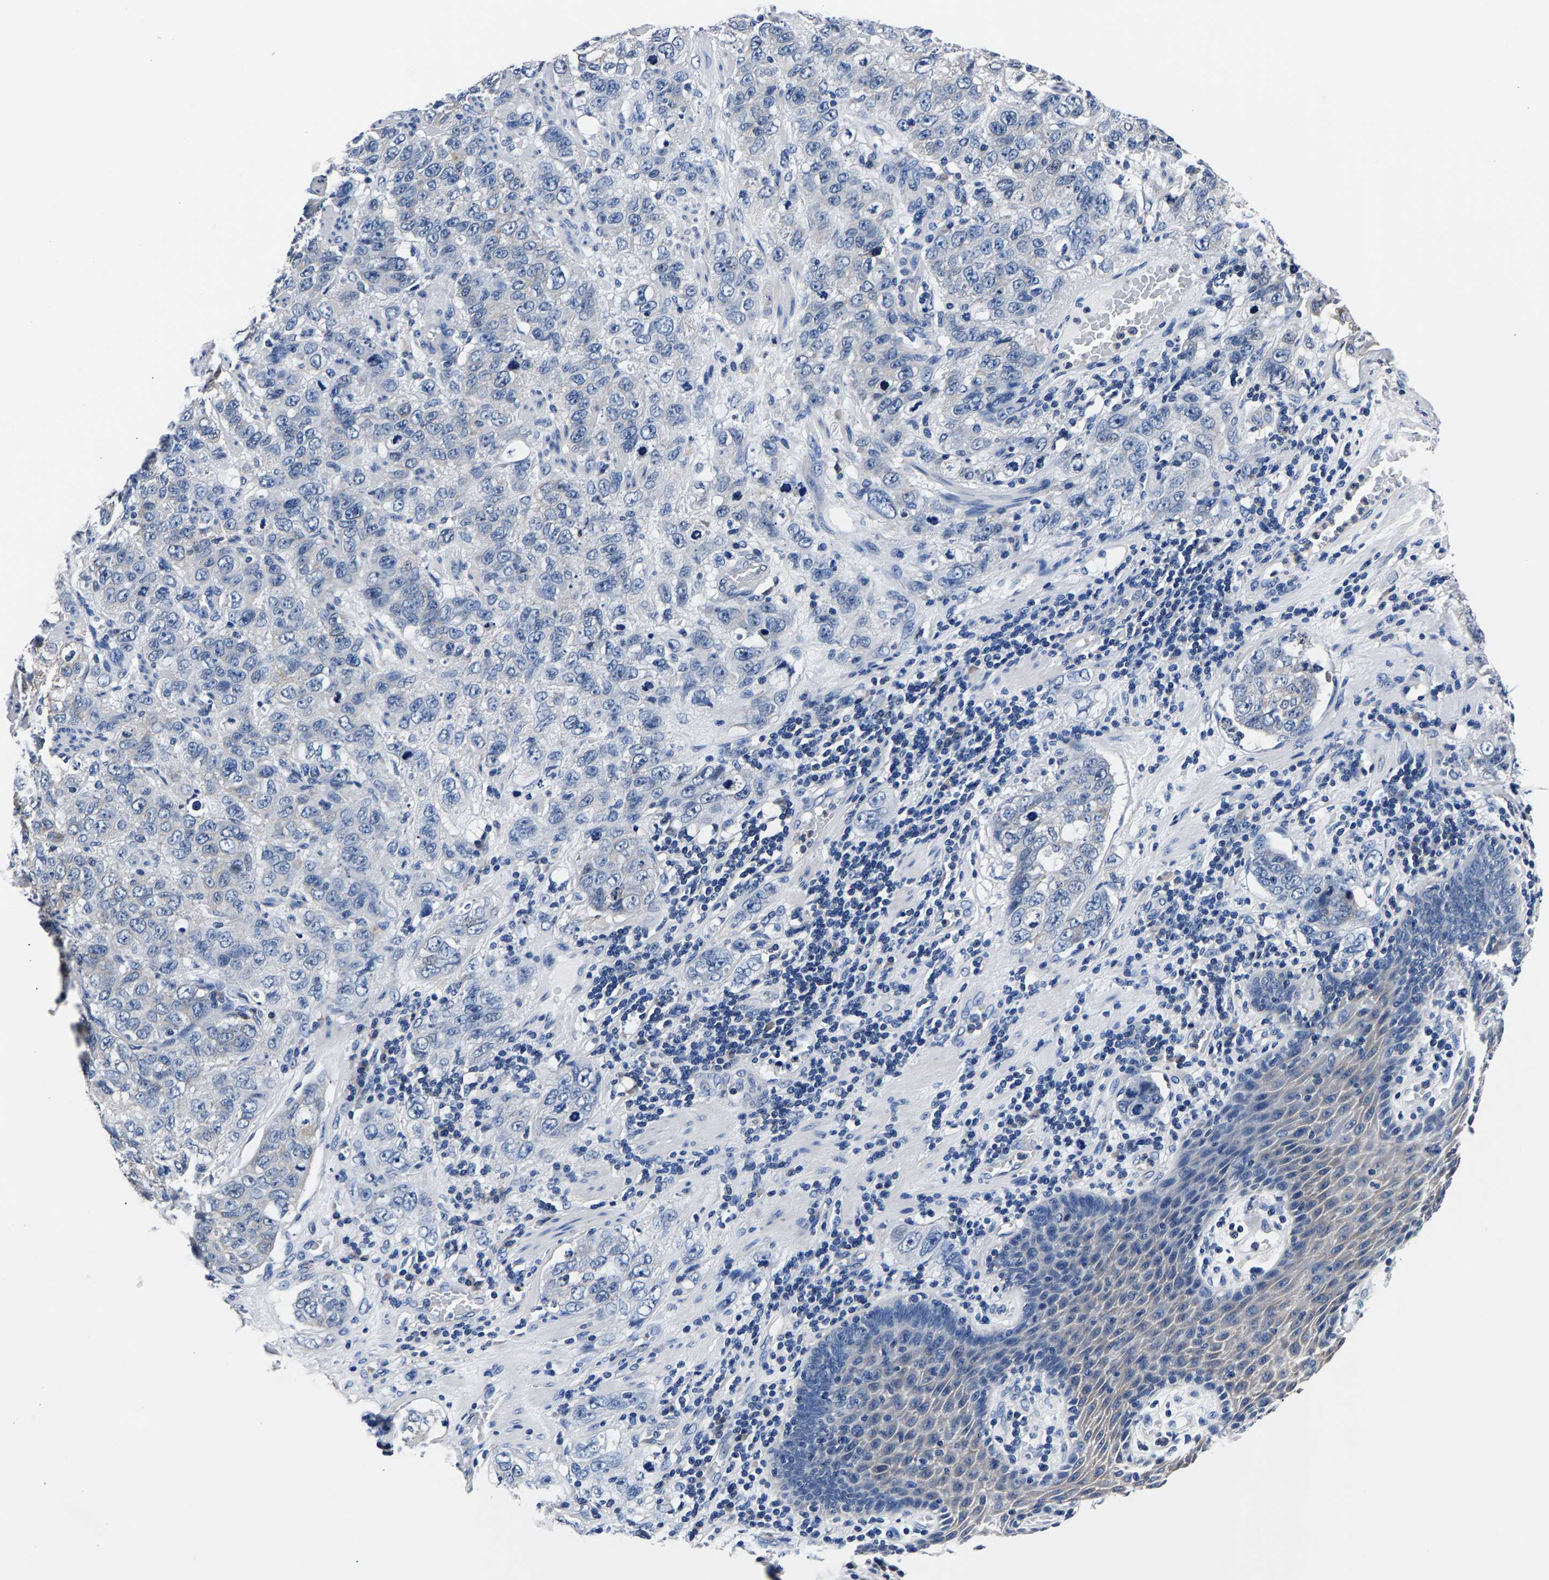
{"staining": {"intensity": "negative", "quantity": "none", "location": "none"}, "tissue": "stomach cancer", "cell_type": "Tumor cells", "image_type": "cancer", "snomed": [{"axis": "morphology", "description": "Adenocarcinoma, NOS"}, {"axis": "topography", "description": "Stomach"}], "caption": "The image exhibits no staining of tumor cells in stomach cancer (adenocarcinoma).", "gene": "PHF24", "patient": {"sex": "male", "age": 48}}